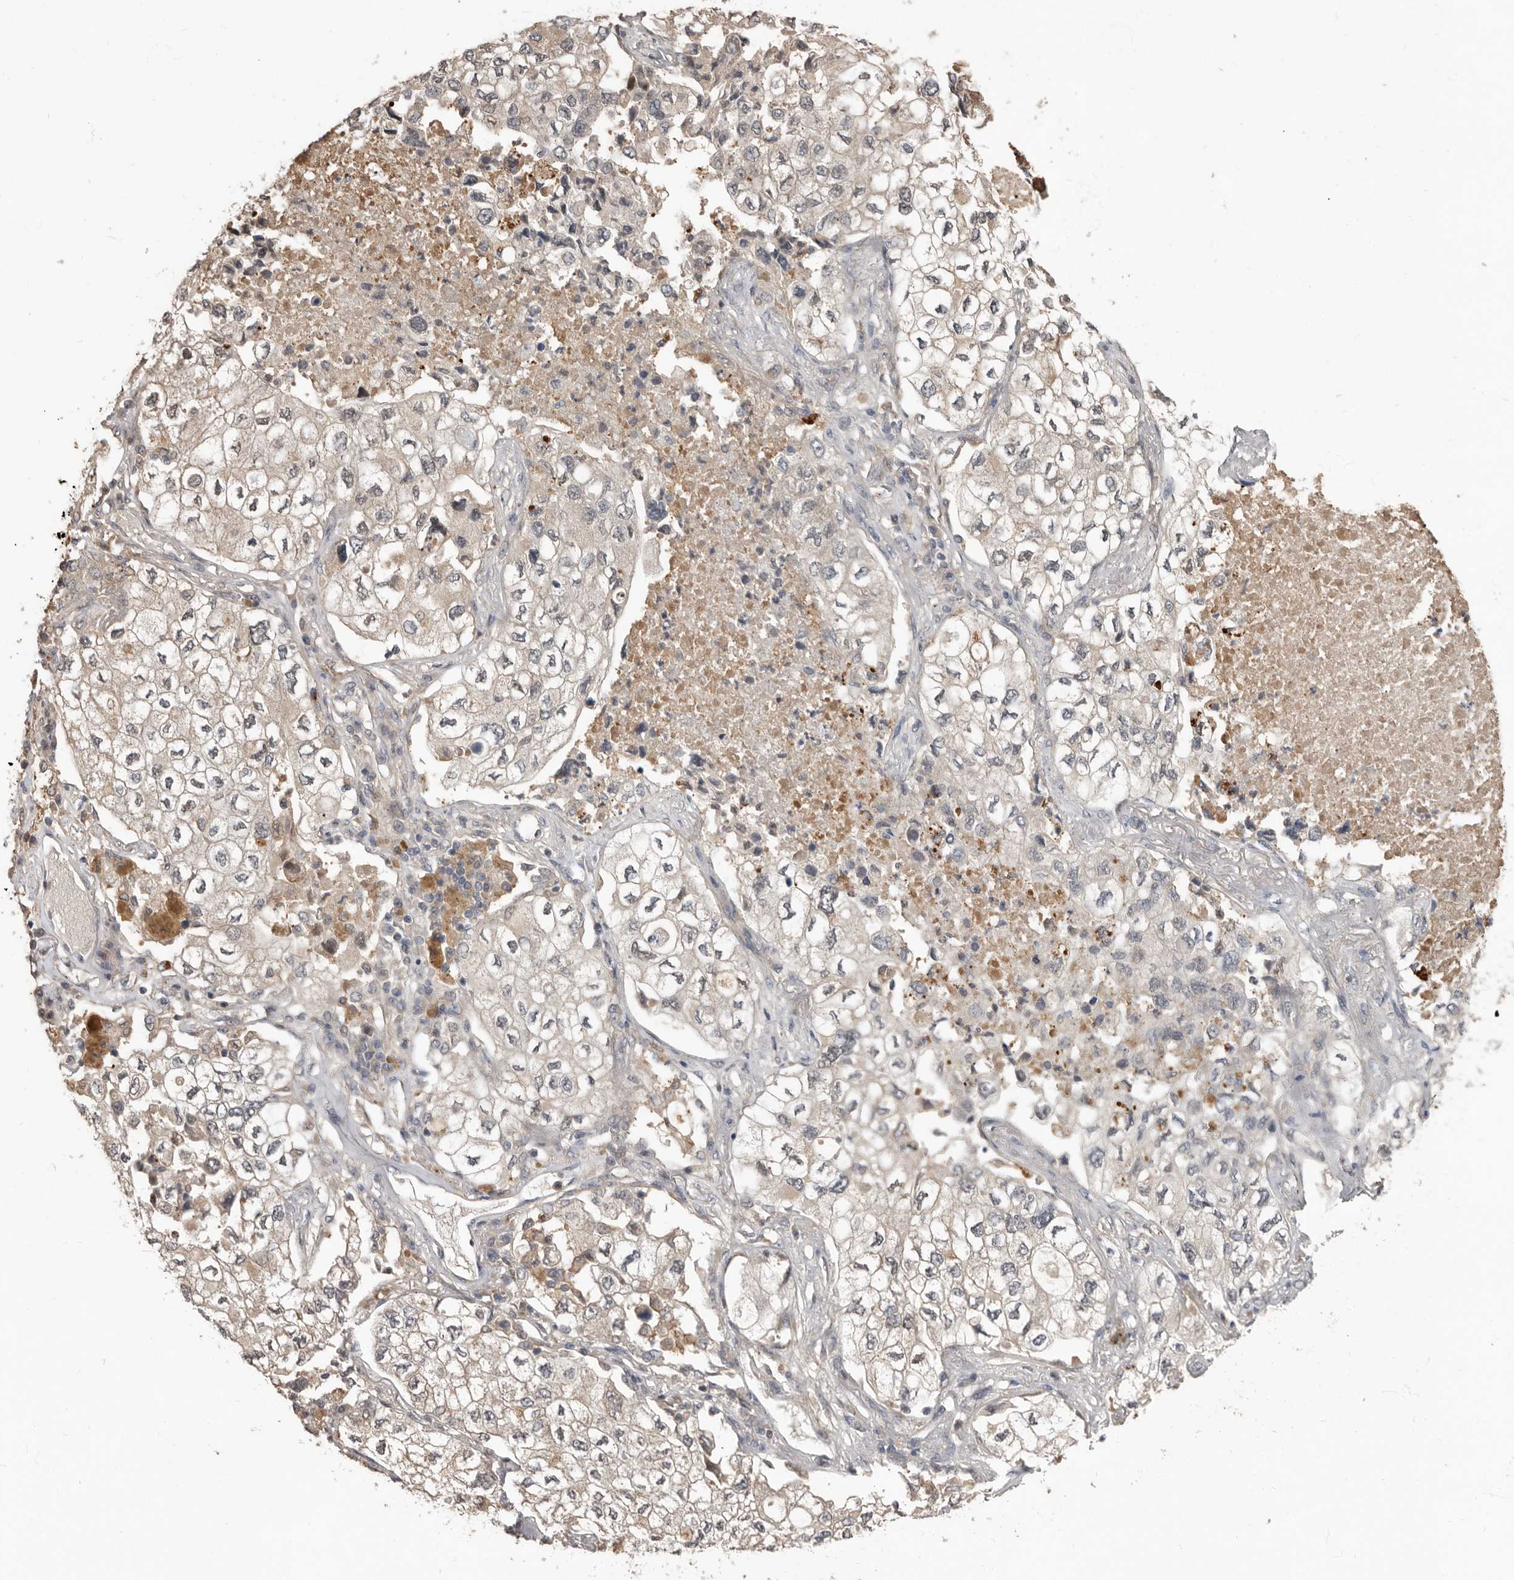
{"staining": {"intensity": "negative", "quantity": "none", "location": "none"}, "tissue": "lung cancer", "cell_type": "Tumor cells", "image_type": "cancer", "snomed": [{"axis": "morphology", "description": "Adenocarcinoma, NOS"}, {"axis": "topography", "description": "Lung"}], "caption": "Lung cancer (adenocarcinoma) stained for a protein using immunohistochemistry shows no expression tumor cells.", "gene": "LRGUK", "patient": {"sex": "male", "age": 63}}